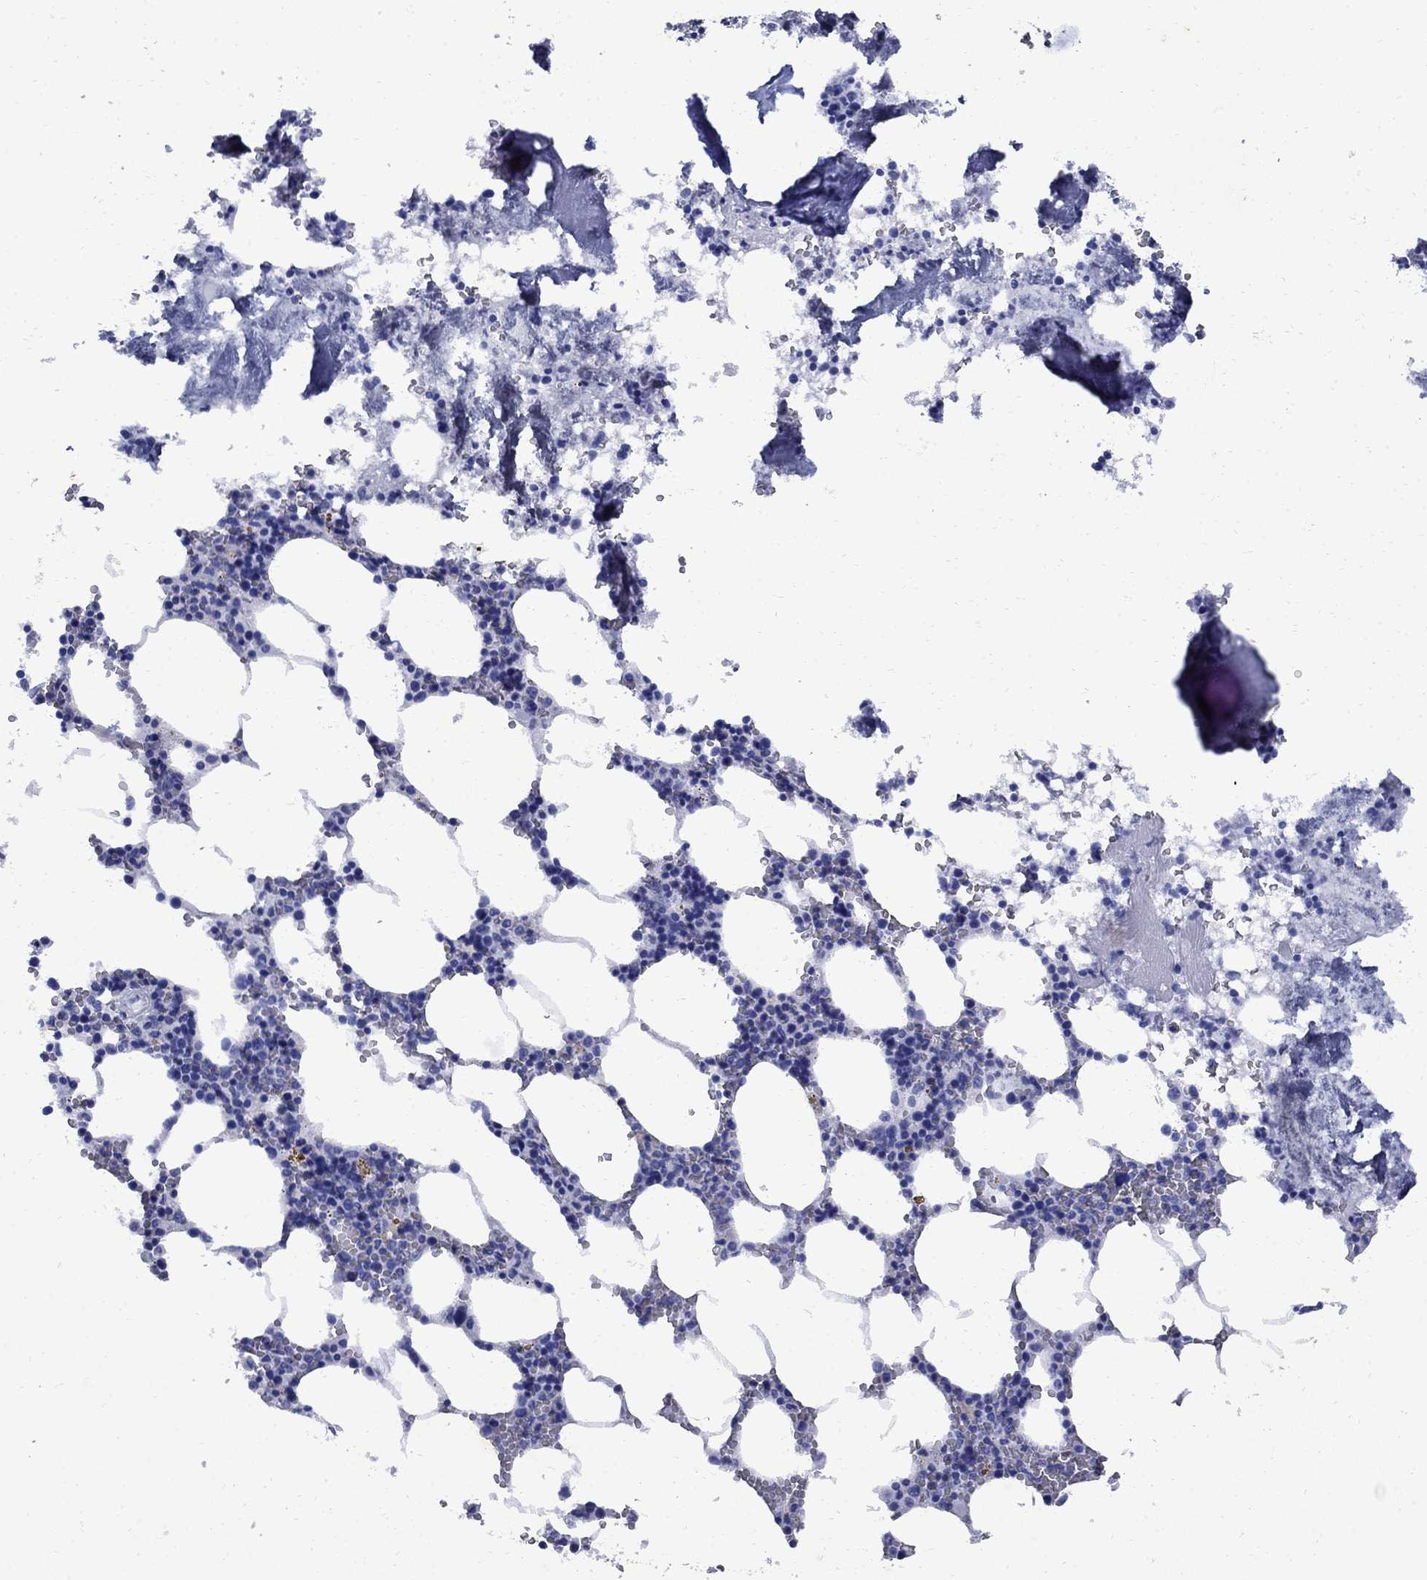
{"staining": {"intensity": "negative", "quantity": "none", "location": "none"}, "tissue": "bone marrow", "cell_type": "Hematopoietic cells", "image_type": "normal", "snomed": [{"axis": "morphology", "description": "Normal tissue, NOS"}, {"axis": "topography", "description": "Bone marrow"}], "caption": "Photomicrograph shows no significant protein staining in hematopoietic cells of benign bone marrow. (Stains: DAB (3,3'-diaminobenzidine) immunohistochemistry (IHC) with hematoxylin counter stain, Microscopy: brightfield microscopy at high magnification).", "gene": "CD1A", "patient": {"sex": "female", "age": 64}}